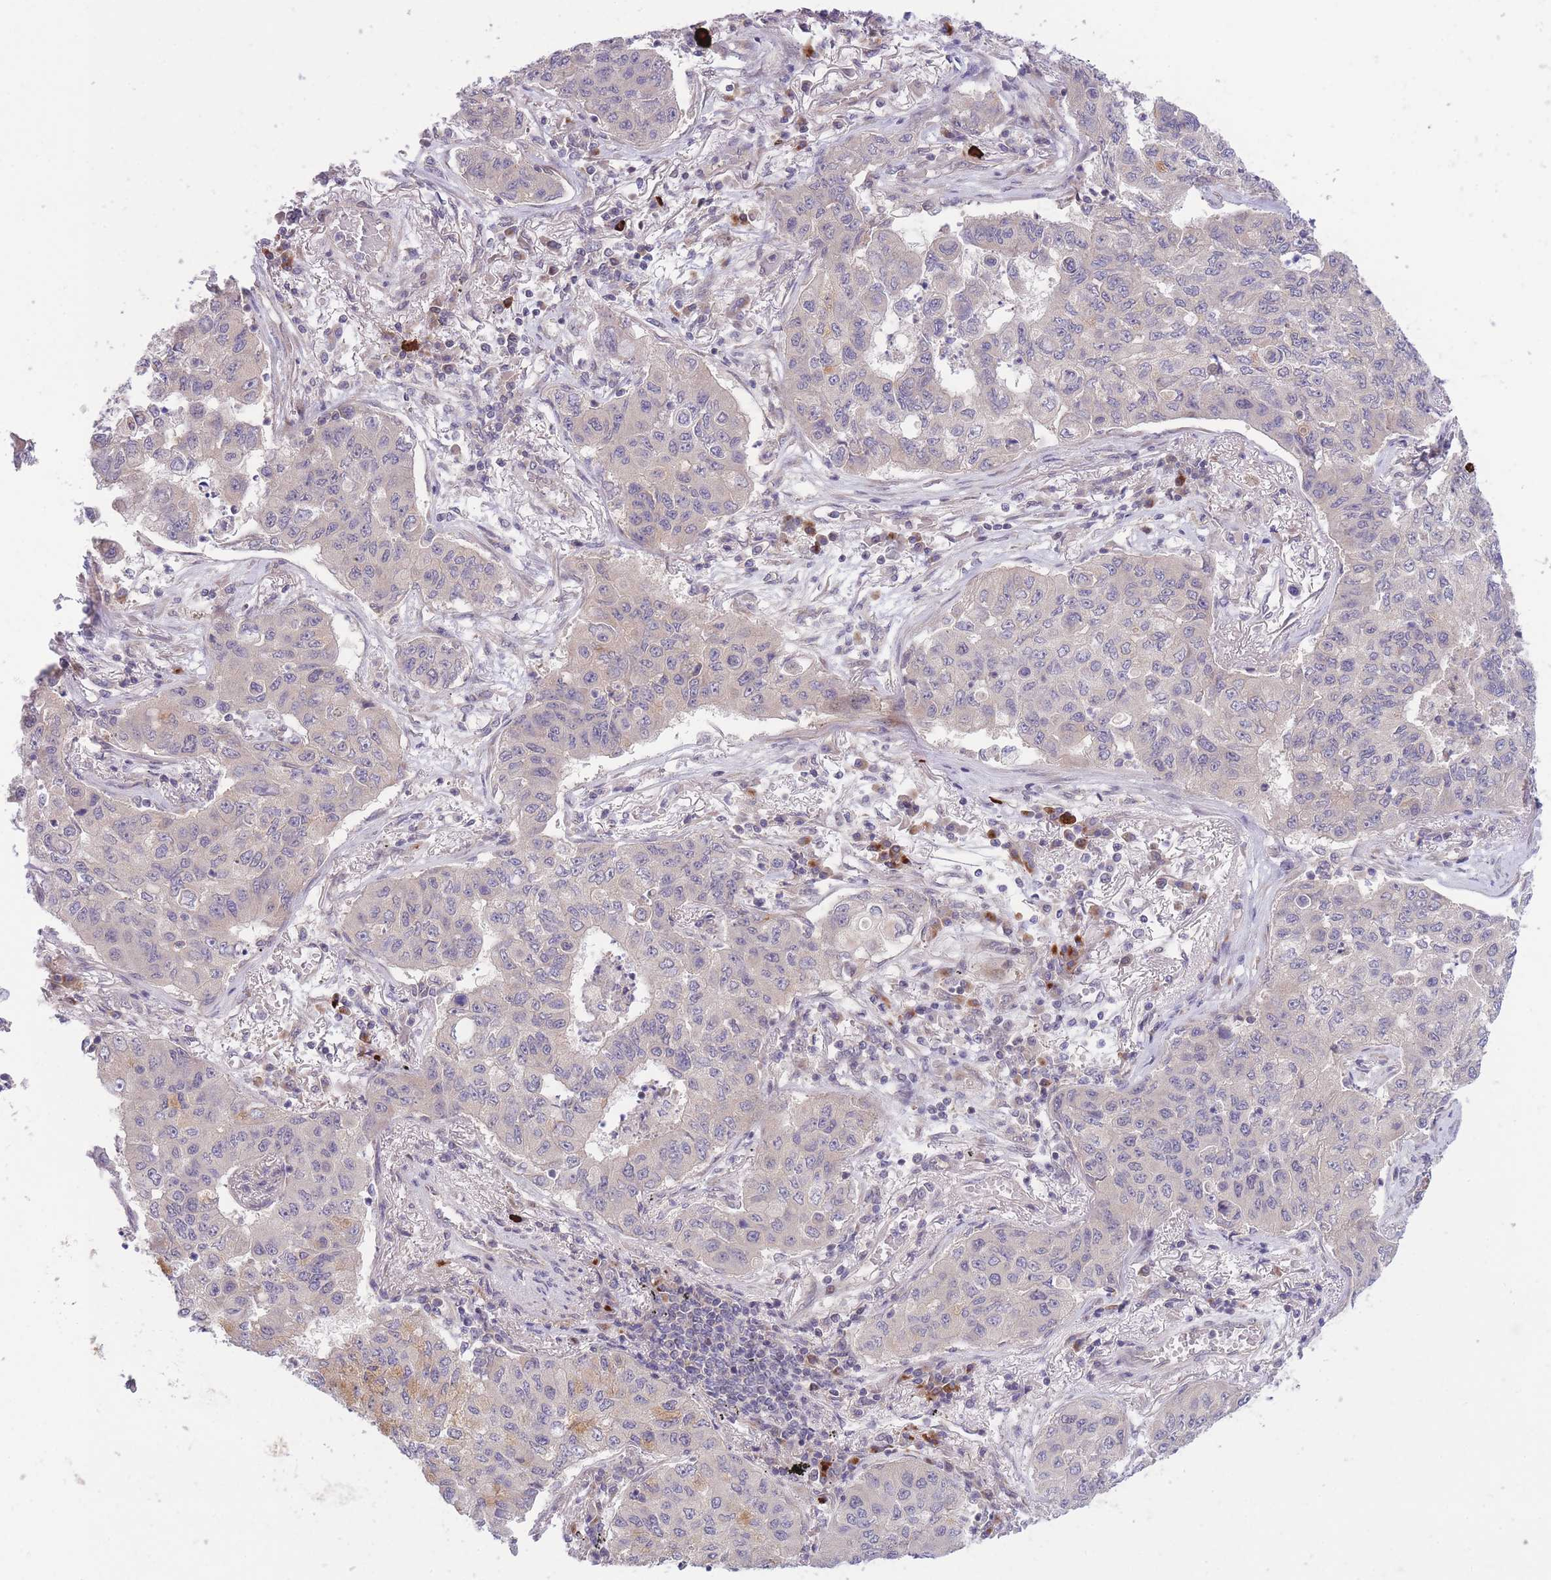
{"staining": {"intensity": "negative", "quantity": "none", "location": "none"}, "tissue": "lung cancer", "cell_type": "Tumor cells", "image_type": "cancer", "snomed": [{"axis": "morphology", "description": "Squamous cell carcinoma, NOS"}, {"axis": "topography", "description": "Lung"}], "caption": "IHC micrograph of neoplastic tissue: human lung cancer (squamous cell carcinoma) stained with DAB (3,3'-diaminobenzidine) demonstrates no significant protein expression in tumor cells. (Brightfield microscopy of DAB (3,3'-diaminobenzidine) immunohistochemistry at high magnification).", "gene": "CDC25B", "patient": {"sex": "male", "age": 74}}